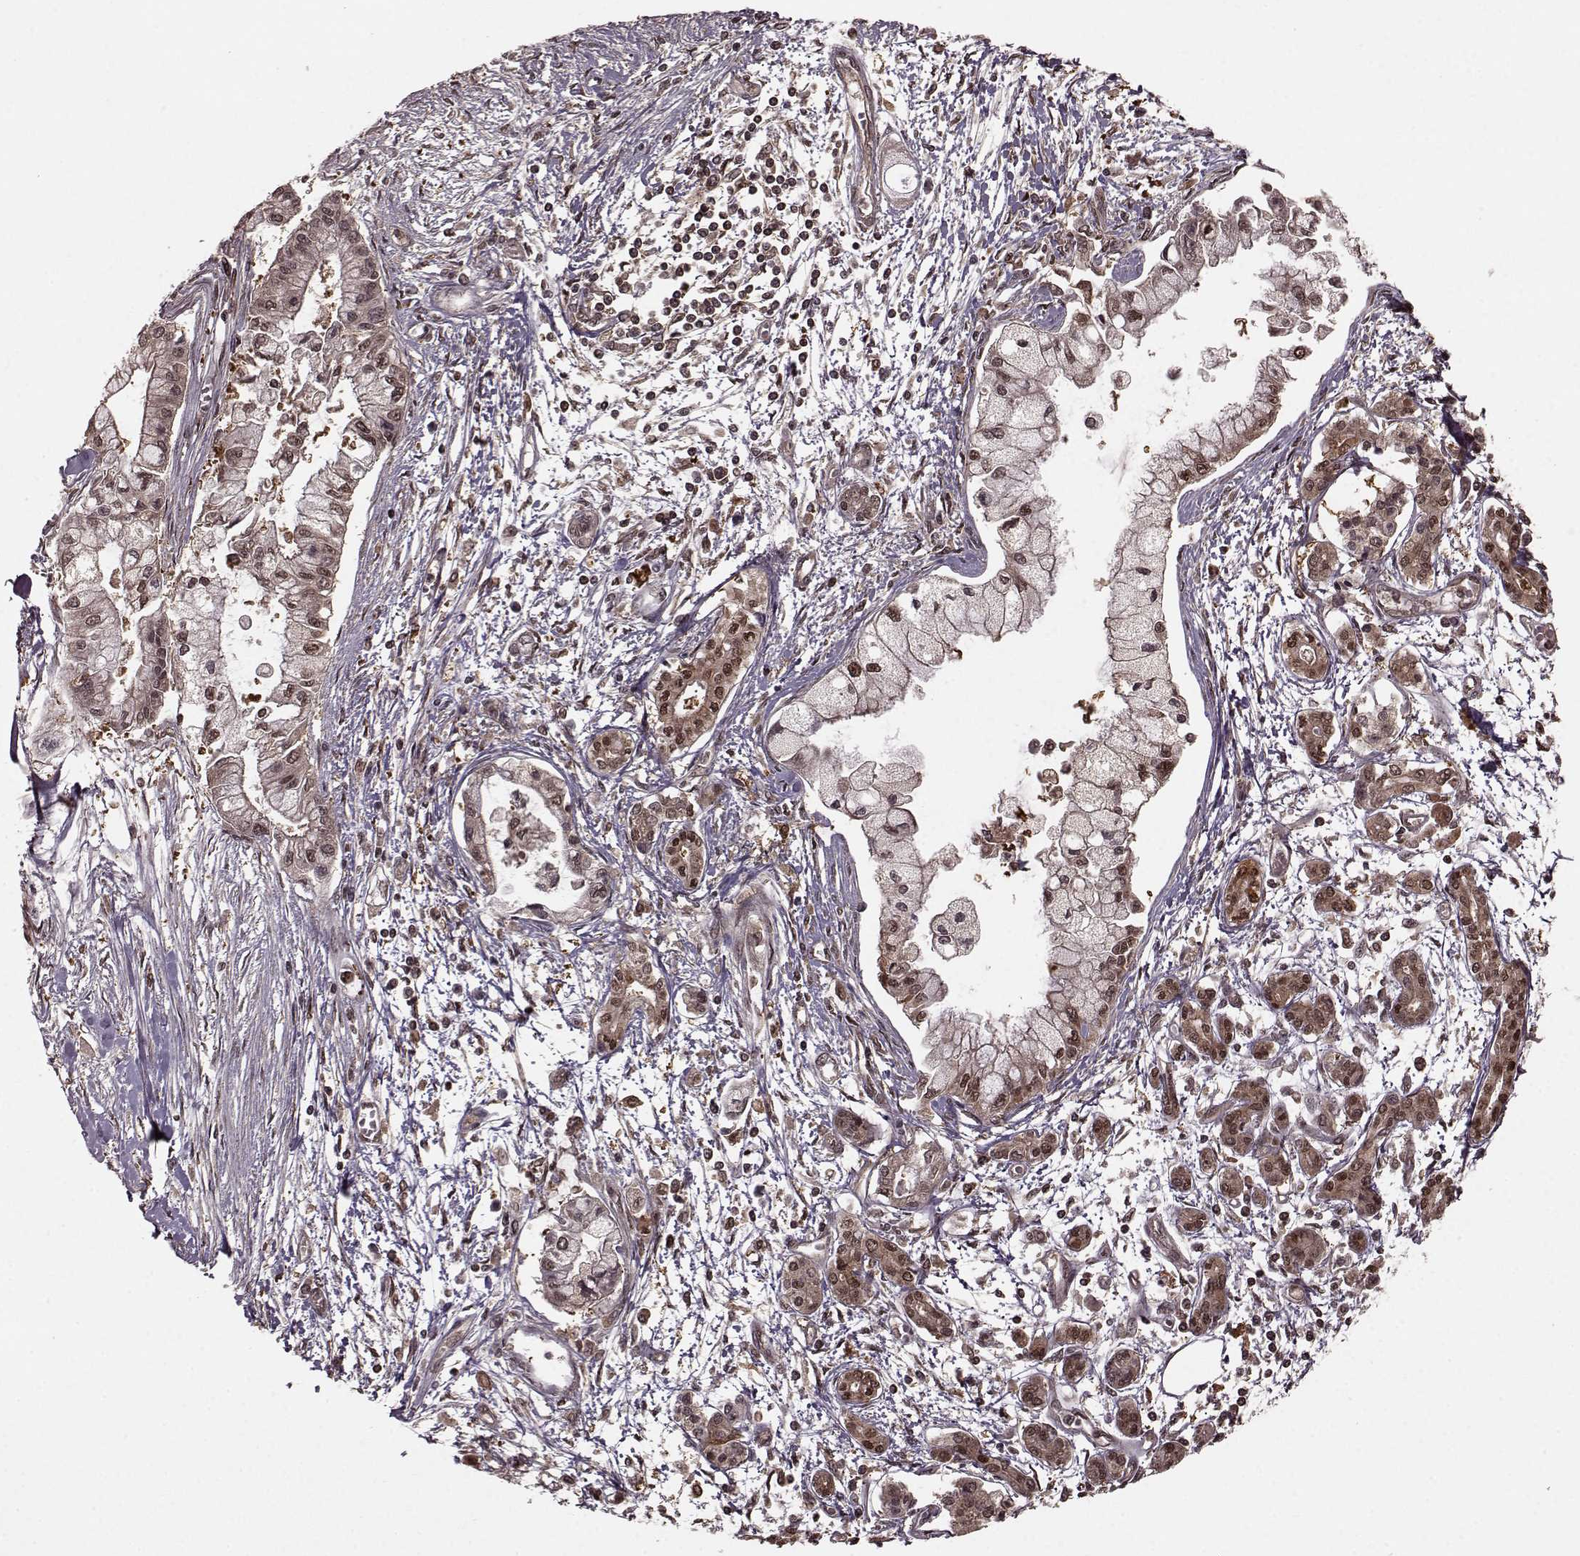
{"staining": {"intensity": "weak", "quantity": "25%-75%", "location": "cytoplasmic/membranous,nuclear"}, "tissue": "pancreatic cancer", "cell_type": "Tumor cells", "image_type": "cancer", "snomed": [{"axis": "morphology", "description": "Adenocarcinoma, NOS"}, {"axis": "topography", "description": "Pancreas"}], "caption": "Pancreatic cancer (adenocarcinoma) stained with IHC displays weak cytoplasmic/membranous and nuclear staining in approximately 25%-75% of tumor cells.", "gene": "GSS", "patient": {"sex": "male", "age": 54}}